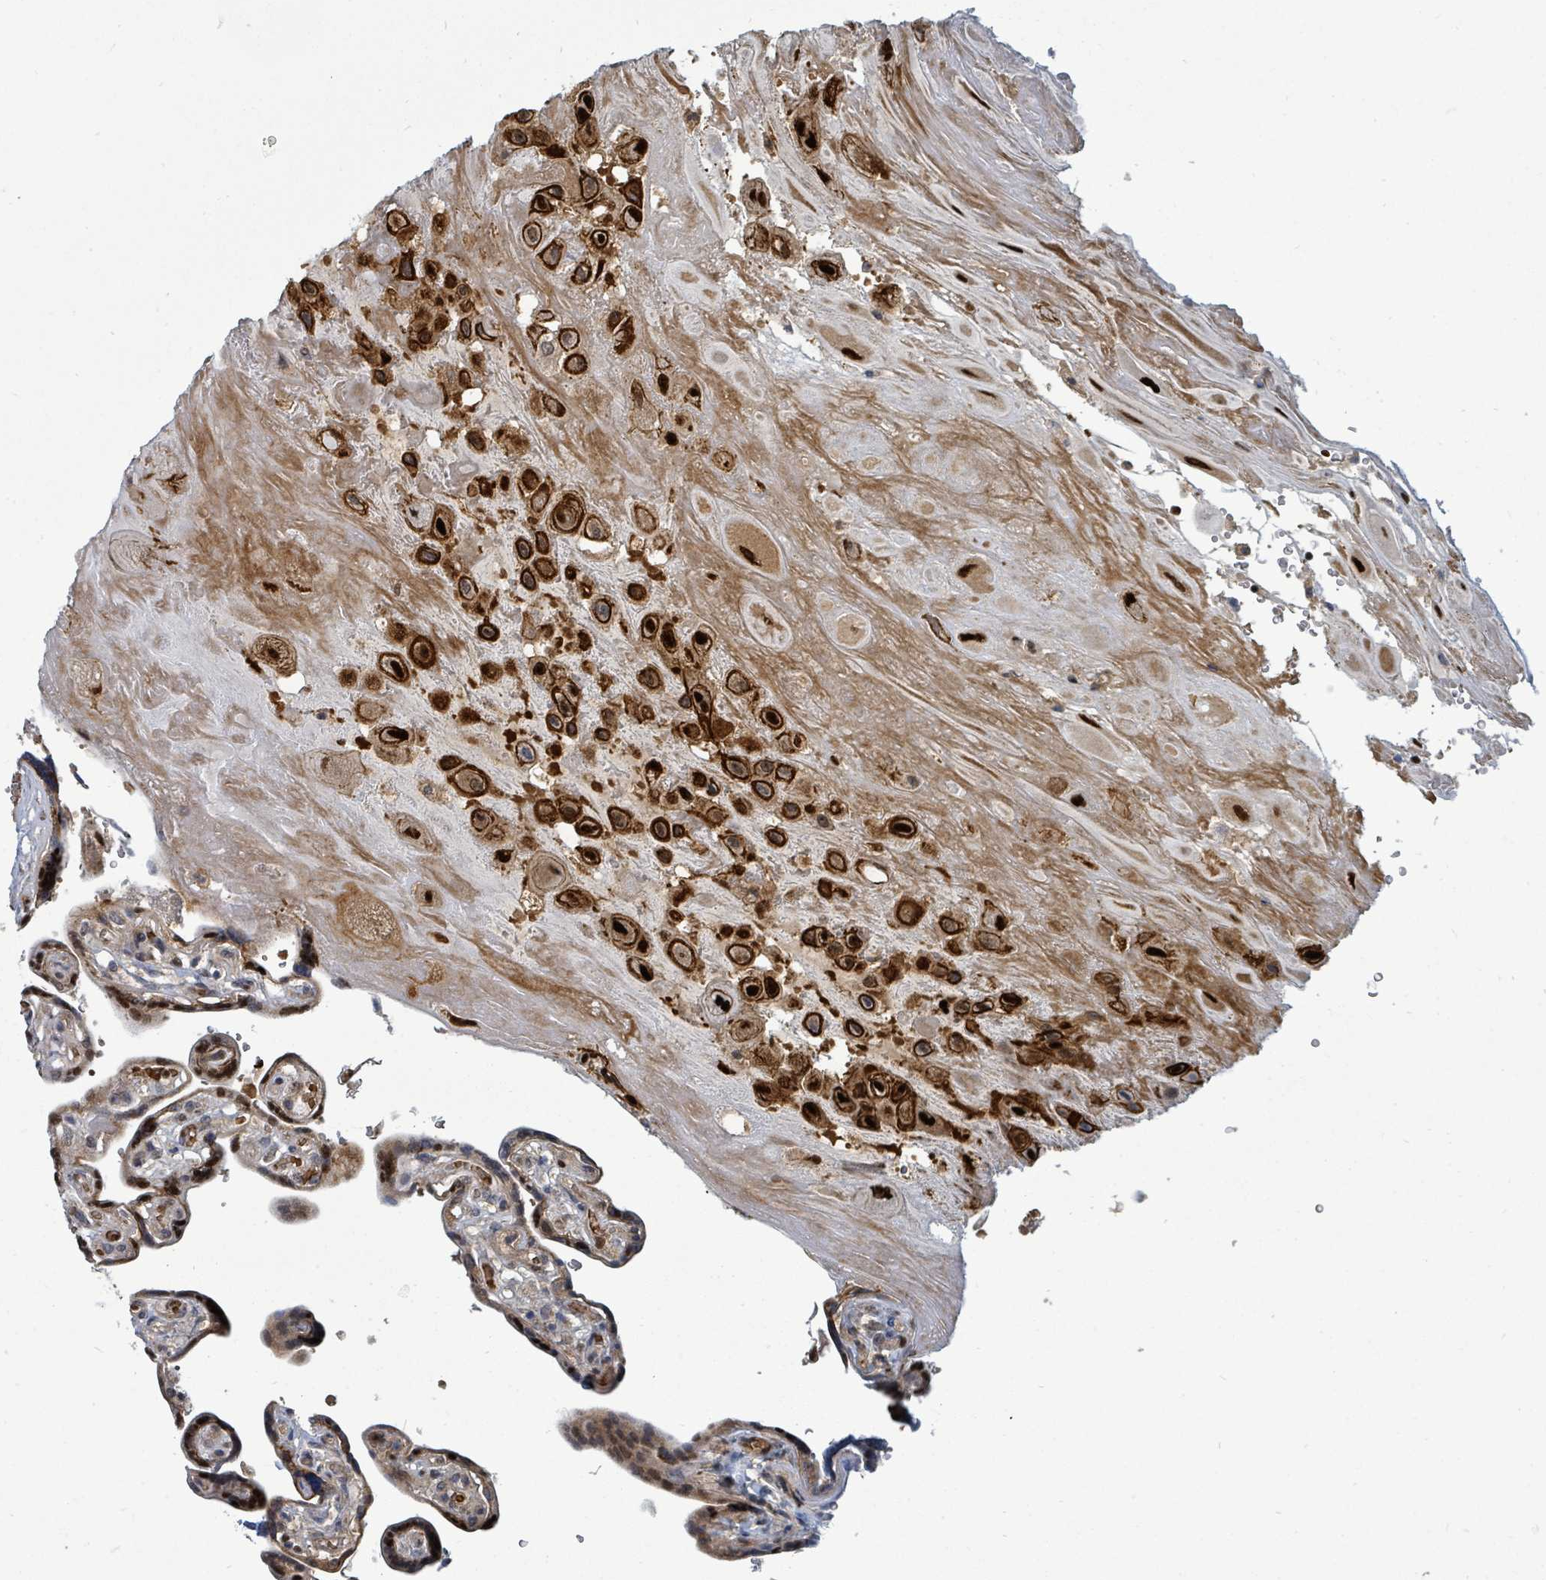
{"staining": {"intensity": "strong", "quantity": ">75%", "location": "cytoplasmic/membranous,nuclear"}, "tissue": "placenta", "cell_type": "Decidual cells", "image_type": "normal", "snomed": [{"axis": "morphology", "description": "Normal tissue, NOS"}, {"axis": "topography", "description": "Placenta"}], "caption": "IHC (DAB) staining of normal human placenta demonstrates strong cytoplasmic/membranous,nuclear protein positivity in approximately >75% of decidual cells. The staining is performed using DAB (3,3'-diaminobenzidine) brown chromogen to label protein expression. The nuclei are counter-stained blue using hematoxylin.", "gene": "TRDMT1", "patient": {"sex": "female", "age": 32}}